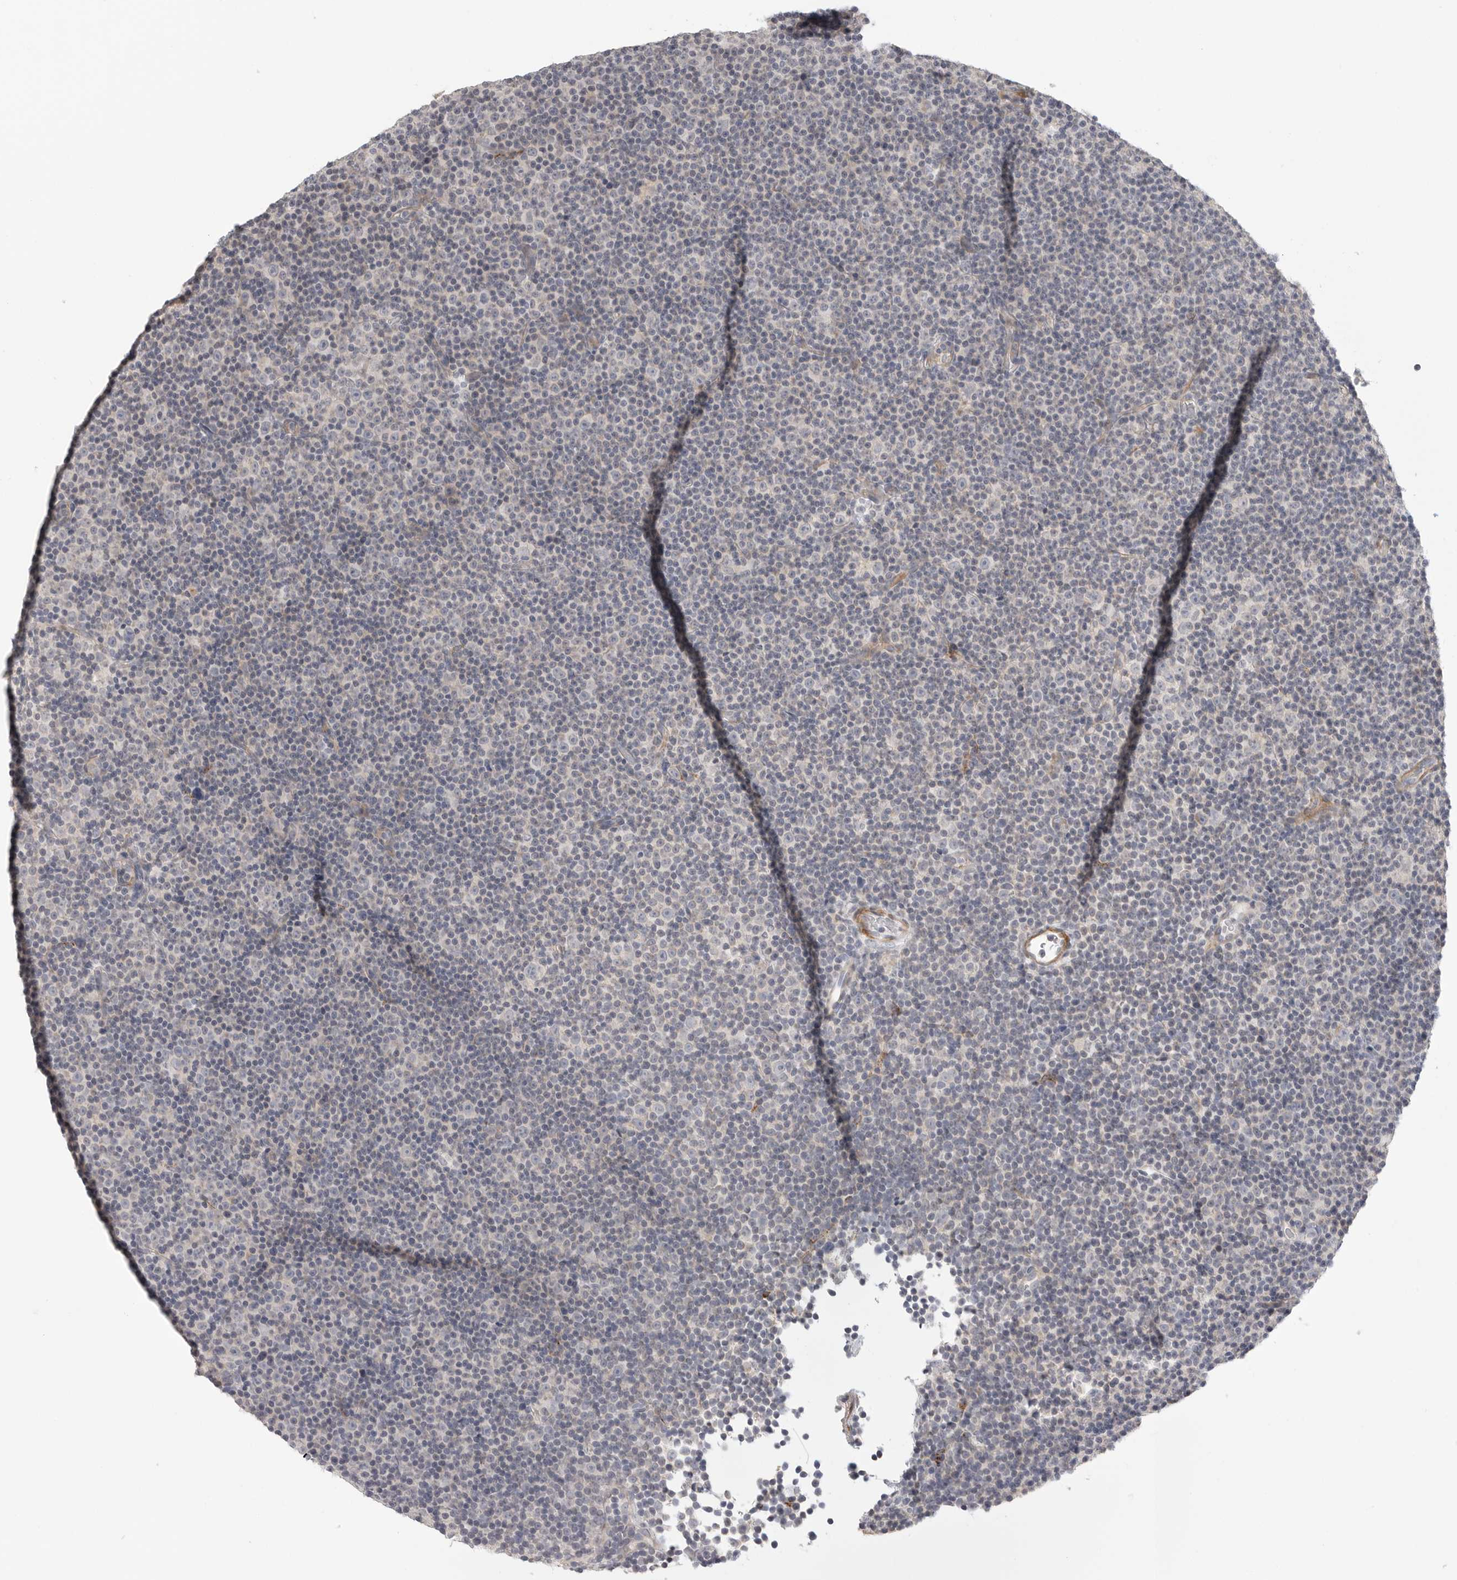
{"staining": {"intensity": "negative", "quantity": "none", "location": "none"}, "tissue": "lymphoma", "cell_type": "Tumor cells", "image_type": "cancer", "snomed": [{"axis": "morphology", "description": "Malignant lymphoma, non-Hodgkin's type, Low grade"}, {"axis": "topography", "description": "Lymph node"}], "caption": "Tumor cells show no significant expression in low-grade malignant lymphoma, non-Hodgkin's type.", "gene": "STAB2", "patient": {"sex": "female", "age": 67}}